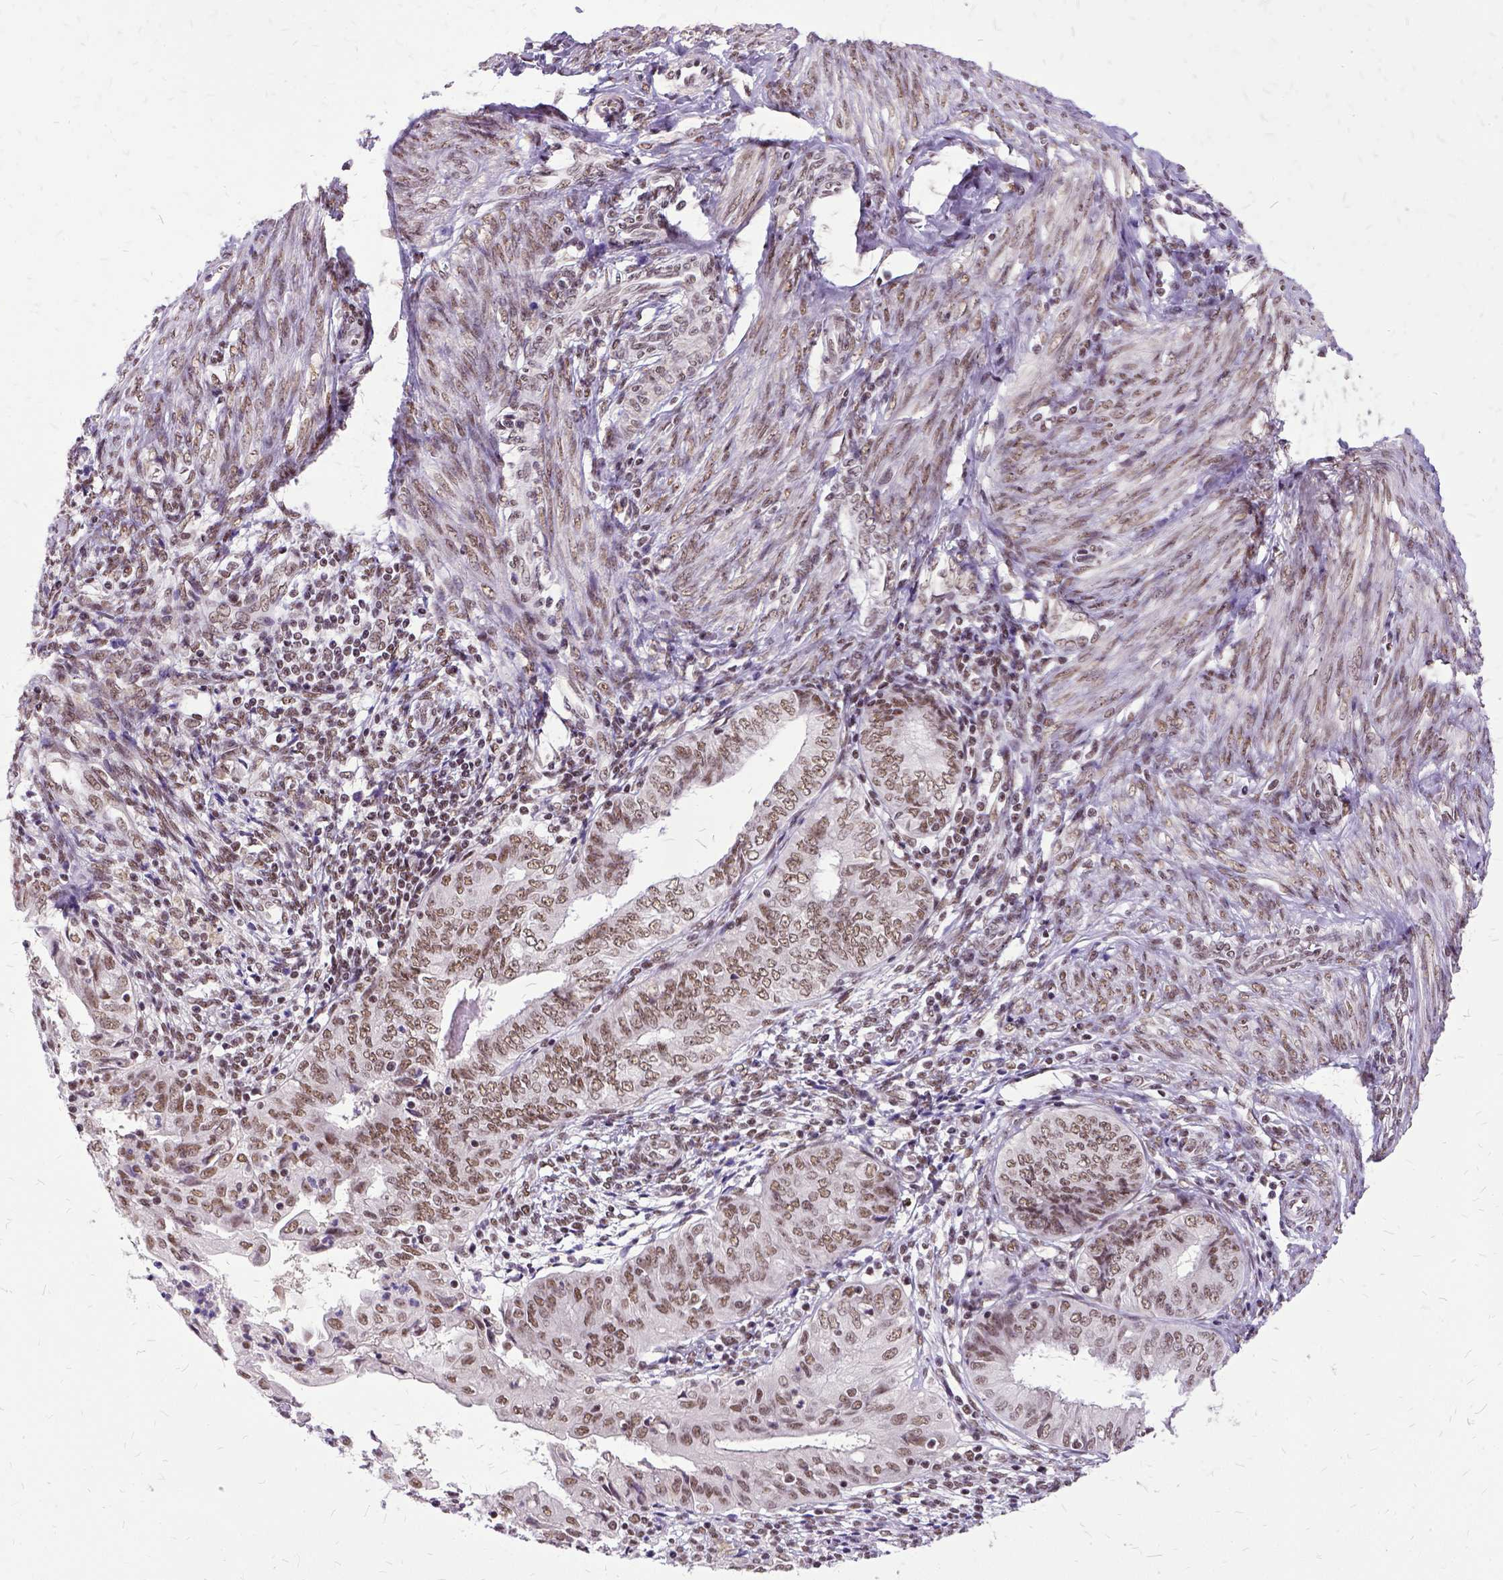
{"staining": {"intensity": "moderate", "quantity": "<25%", "location": "nuclear"}, "tissue": "endometrial cancer", "cell_type": "Tumor cells", "image_type": "cancer", "snomed": [{"axis": "morphology", "description": "Adenocarcinoma, NOS"}, {"axis": "topography", "description": "Endometrium"}], "caption": "The immunohistochemical stain shows moderate nuclear staining in tumor cells of endometrial cancer (adenocarcinoma) tissue.", "gene": "SETD1A", "patient": {"sex": "female", "age": 68}}